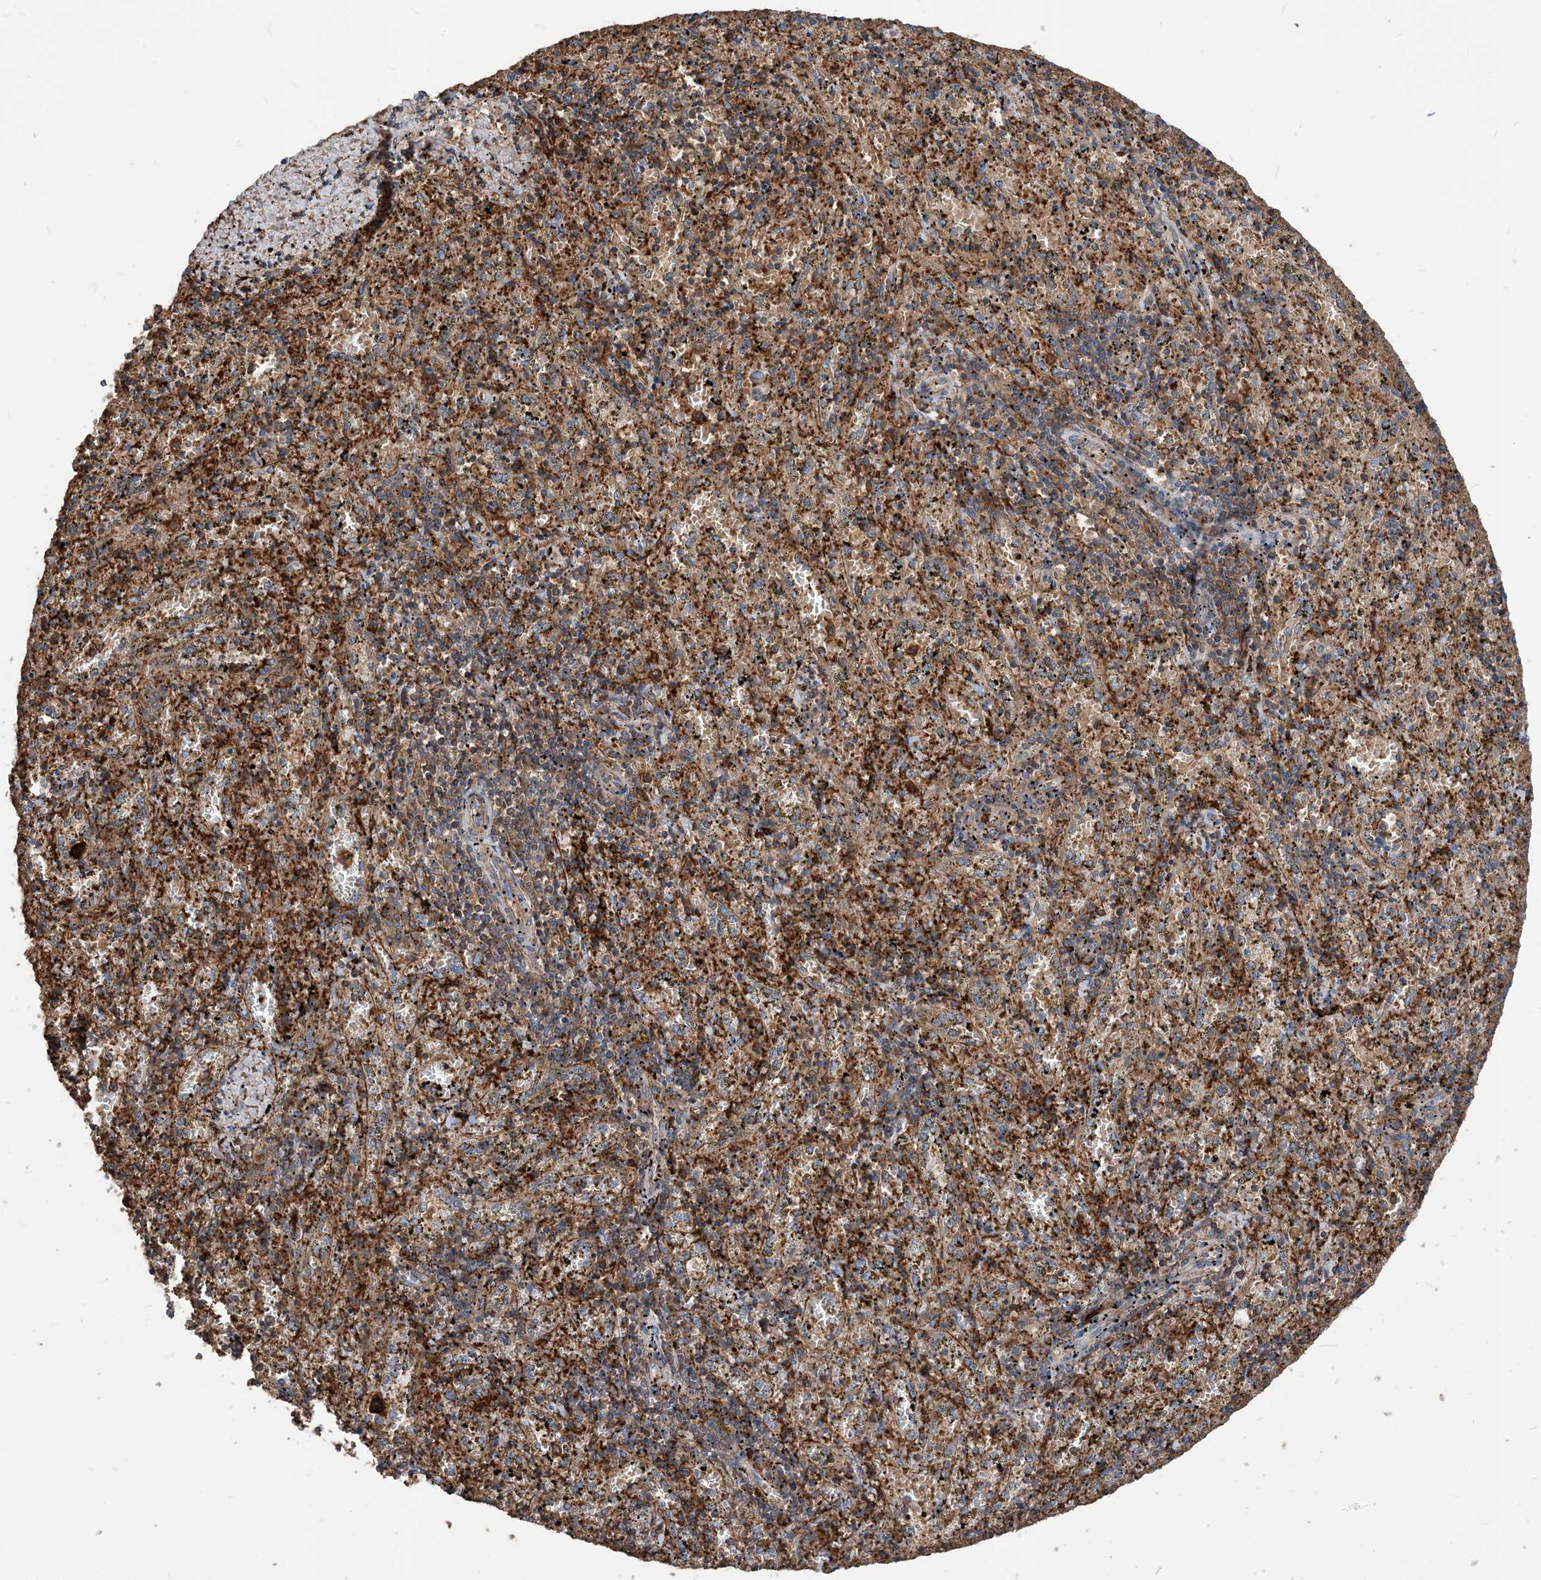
{"staining": {"intensity": "moderate", "quantity": "25%-75%", "location": "cytoplasmic/membranous"}, "tissue": "spleen", "cell_type": "Cells in red pulp", "image_type": "normal", "snomed": [{"axis": "morphology", "description": "Normal tissue, NOS"}, {"axis": "topography", "description": "Spleen"}], "caption": "Immunohistochemistry photomicrograph of normal spleen: human spleen stained using immunohistochemistry (IHC) exhibits medium levels of moderate protein expression localized specifically in the cytoplasmic/membranous of cells in red pulp, appearing as a cytoplasmic/membranous brown color.", "gene": "PARVG", "patient": {"sex": "male", "age": 11}}